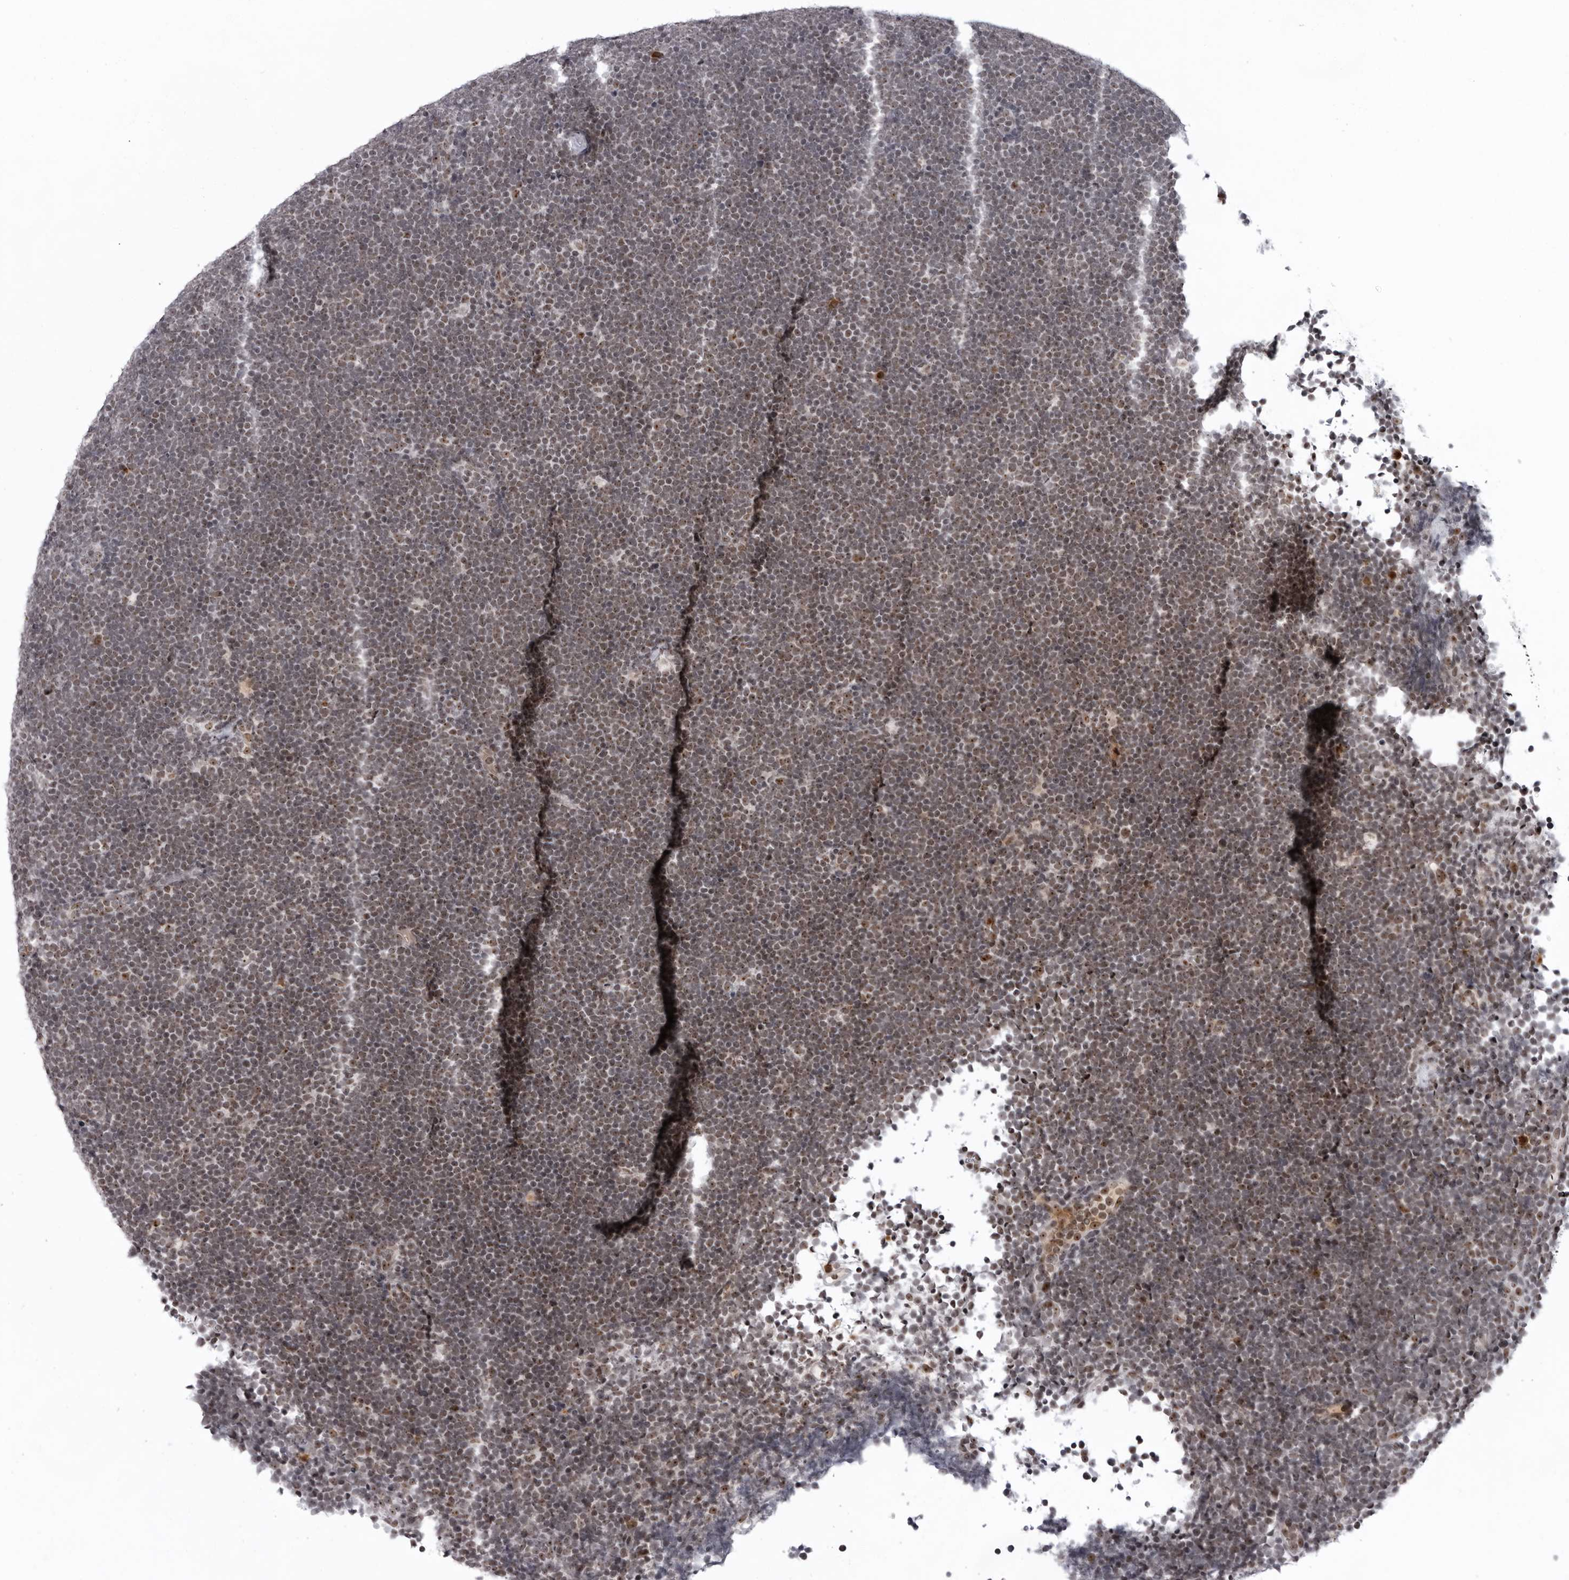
{"staining": {"intensity": "moderate", "quantity": ">75%", "location": "nuclear"}, "tissue": "lymphoma", "cell_type": "Tumor cells", "image_type": "cancer", "snomed": [{"axis": "morphology", "description": "Malignant lymphoma, non-Hodgkin's type, High grade"}, {"axis": "topography", "description": "Lymph node"}], "caption": "Human lymphoma stained with a protein marker displays moderate staining in tumor cells.", "gene": "EXOSC10", "patient": {"sex": "male", "age": 13}}